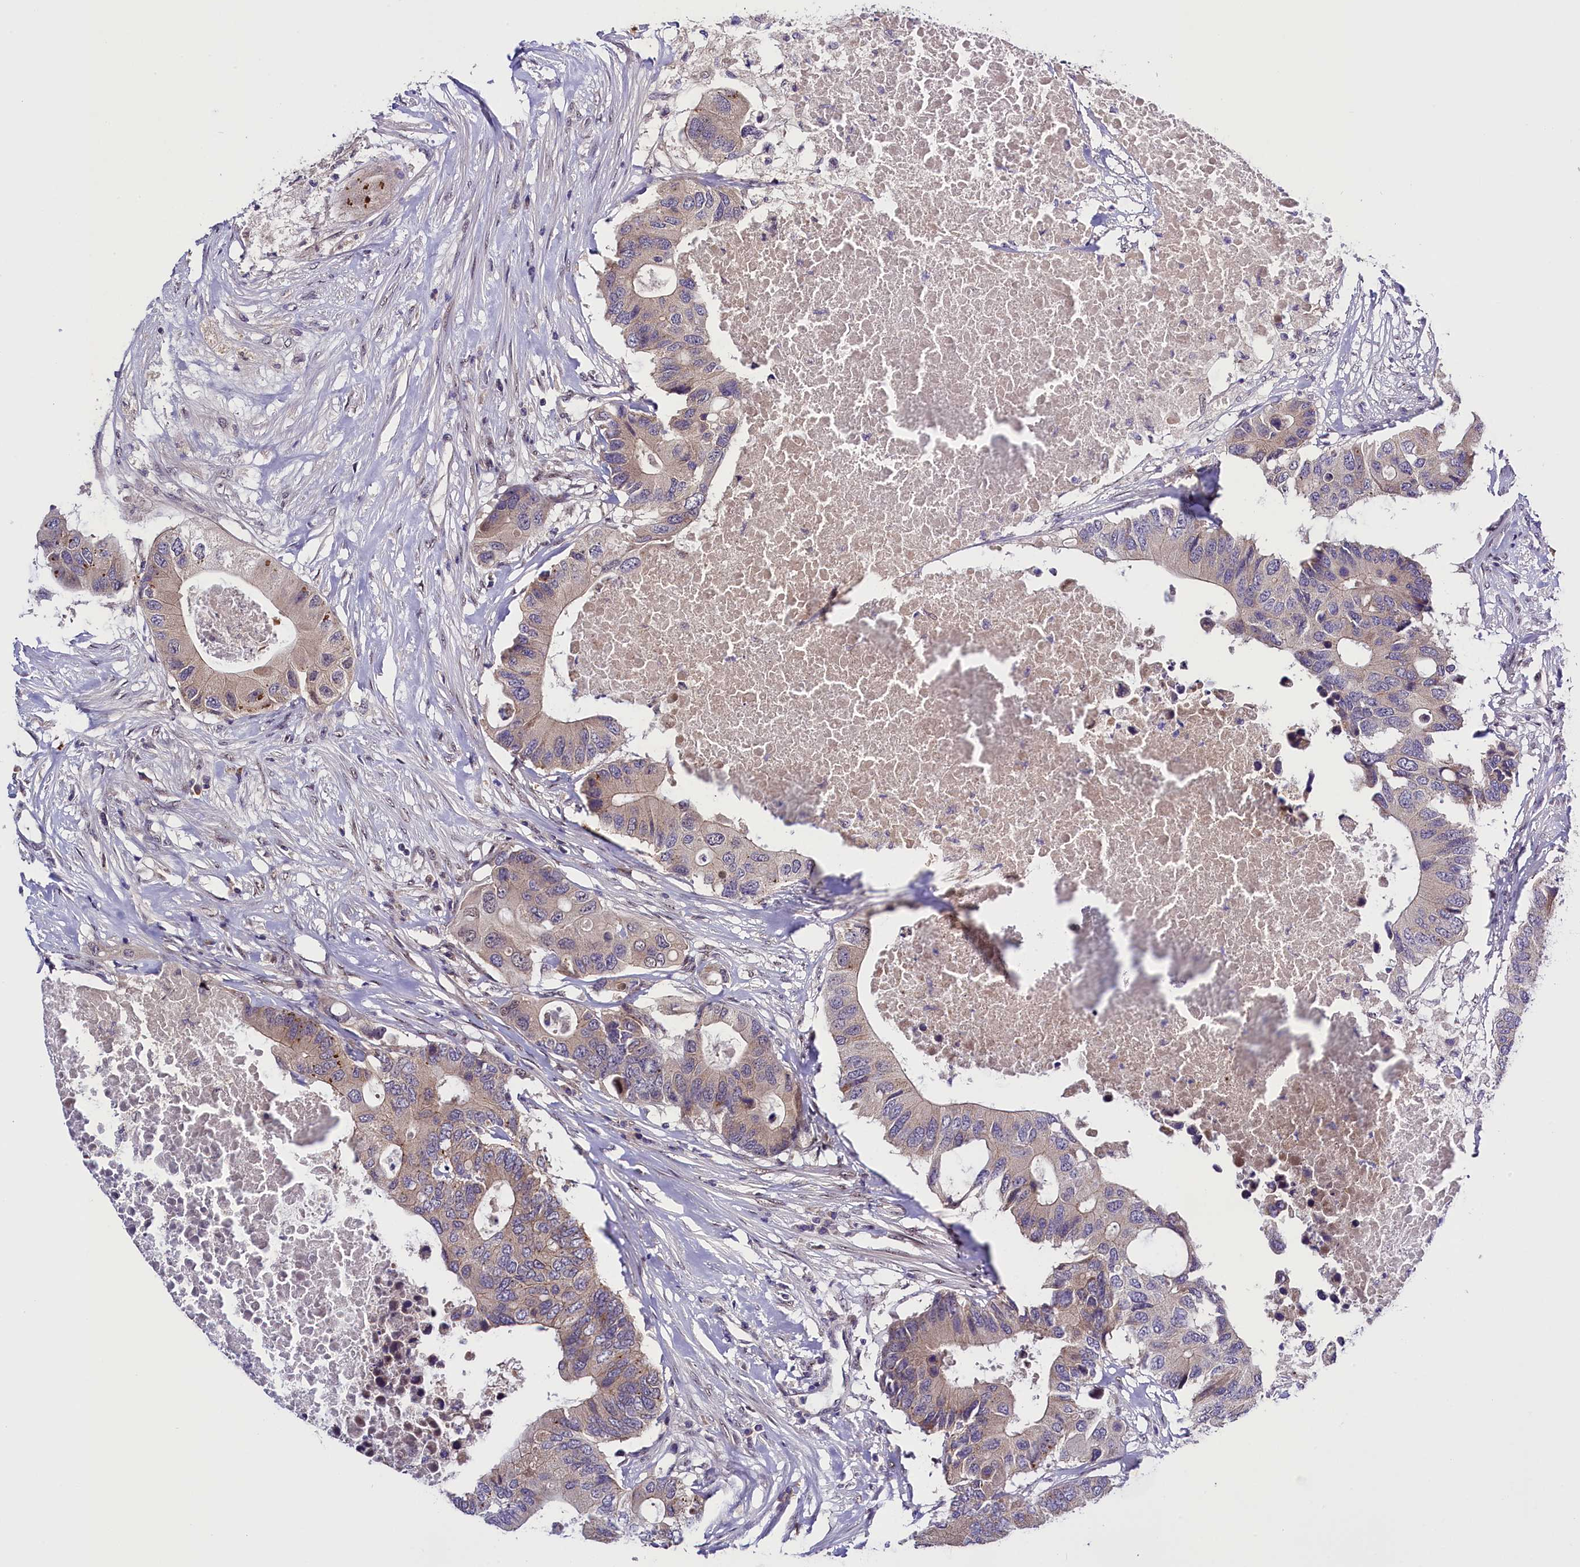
{"staining": {"intensity": "negative", "quantity": "none", "location": "none"}, "tissue": "colorectal cancer", "cell_type": "Tumor cells", "image_type": "cancer", "snomed": [{"axis": "morphology", "description": "Adenocarcinoma, NOS"}, {"axis": "topography", "description": "Colon"}], "caption": "Photomicrograph shows no protein expression in tumor cells of colorectal cancer tissue. (DAB IHC, high magnification).", "gene": "ENKD1", "patient": {"sex": "male", "age": 71}}